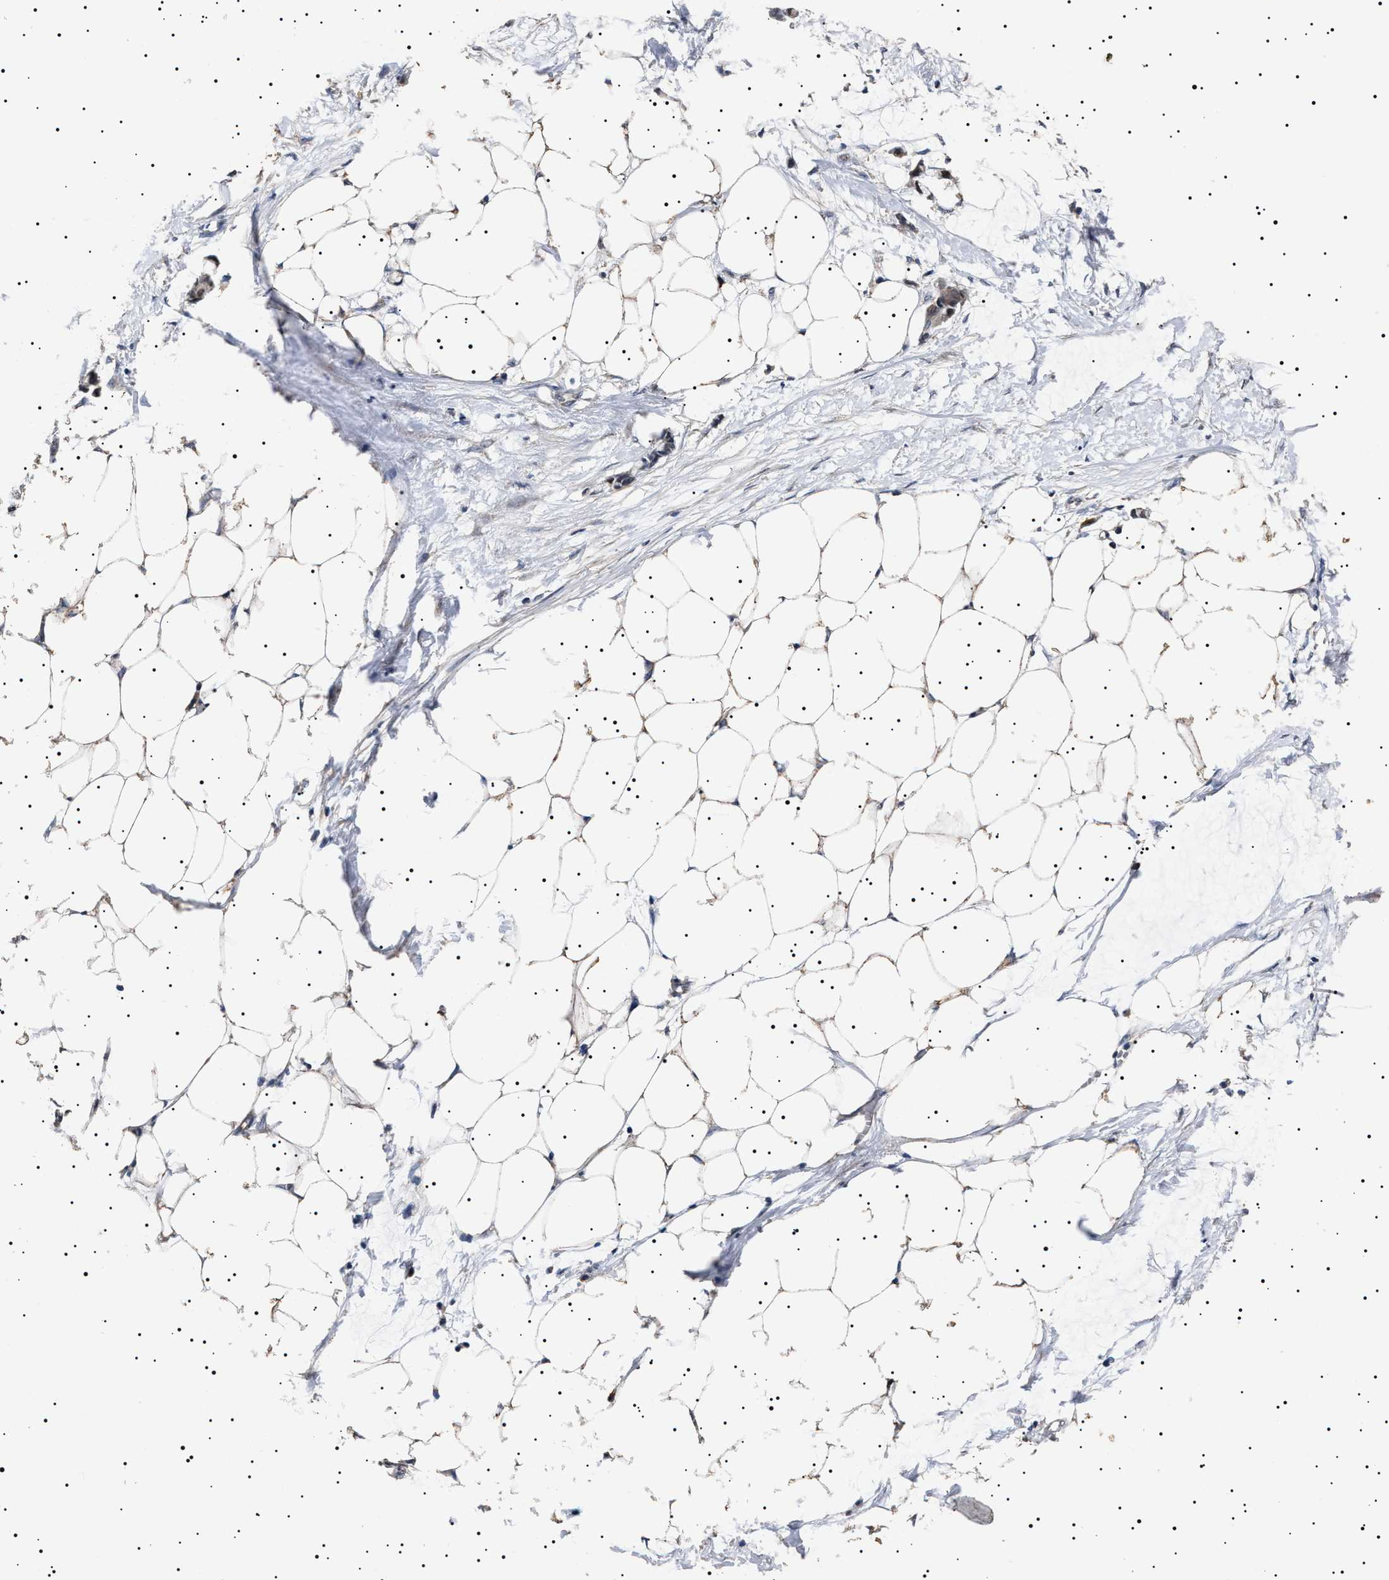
{"staining": {"intensity": "moderate", "quantity": "25%-75%", "location": "cytoplasmic/membranous"}, "tissue": "adipose tissue", "cell_type": "Adipocytes", "image_type": "normal", "snomed": [{"axis": "morphology", "description": "Normal tissue, NOS"}, {"axis": "morphology", "description": "Adenocarcinoma, NOS"}, {"axis": "topography", "description": "Colon"}, {"axis": "topography", "description": "Peripheral nerve tissue"}], "caption": "A photomicrograph of adipose tissue stained for a protein exhibits moderate cytoplasmic/membranous brown staining in adipocytes.", "gene": "RAB34", "patient": {"sex": "male", "age": 14}}